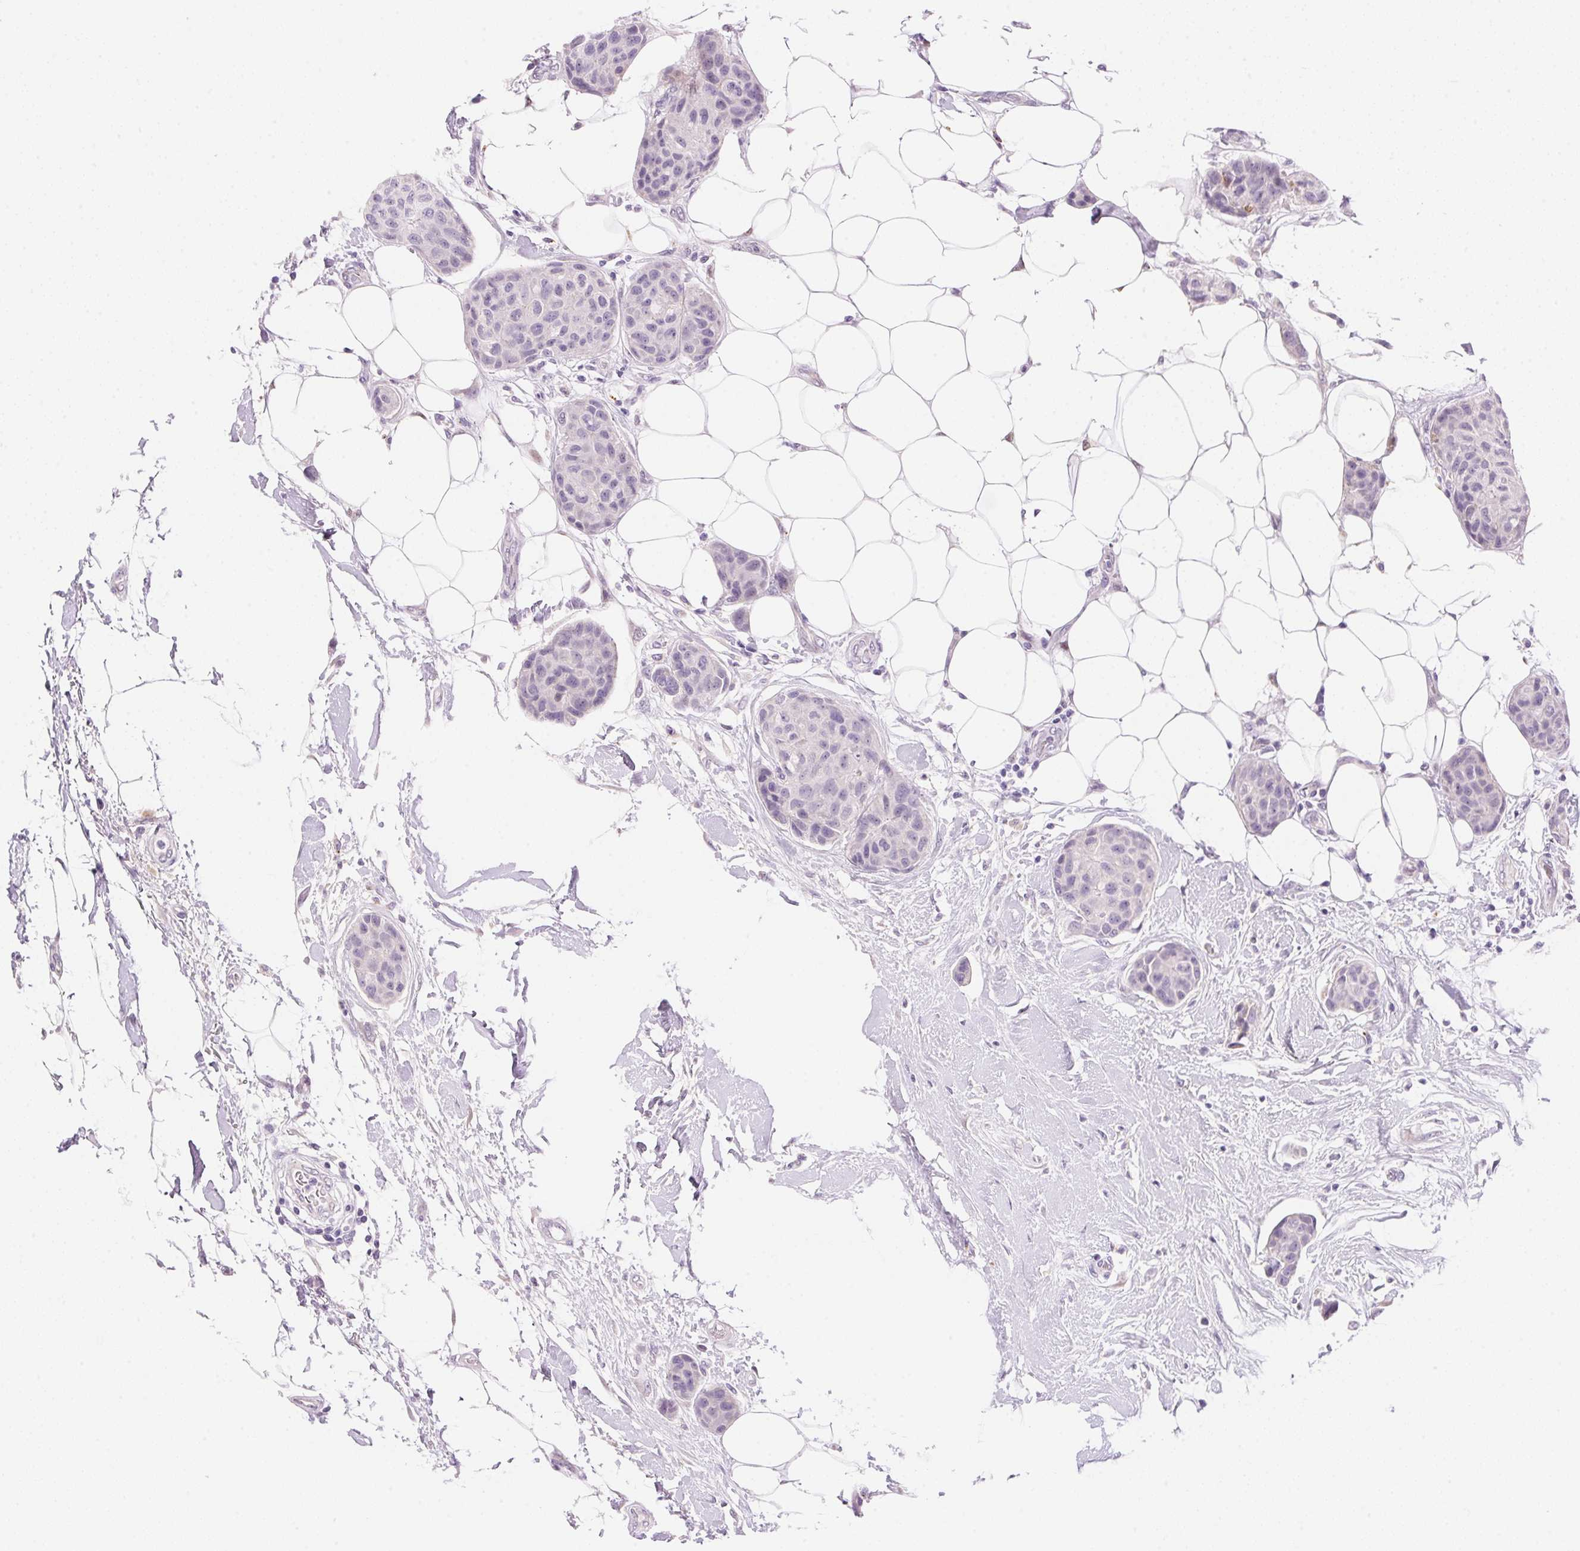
{"staining": {"intensity": "negative", "quantity": "none", "location": "none"}, "tissue": "breast cancer", "cell_type": "Tumor cells", "image_type": "cancer", "snomed": [{"axis": "morphology", "description": "Duct carcinoma"}, {"axis": "topography", "description": "Breast"}, {"axis": "topography", "description": "Lymph node"}], "caption": "DAB (3,3'-diaminobenzidine) immunohistochemical staining of human breast cancer displays no significant positivity in tumor cells. (DAB immunohistochemistry visualized using brightfield microscopy, high magnification).", "gene": "TEKT1", "patient": {"sex": "female", "age": 80}}